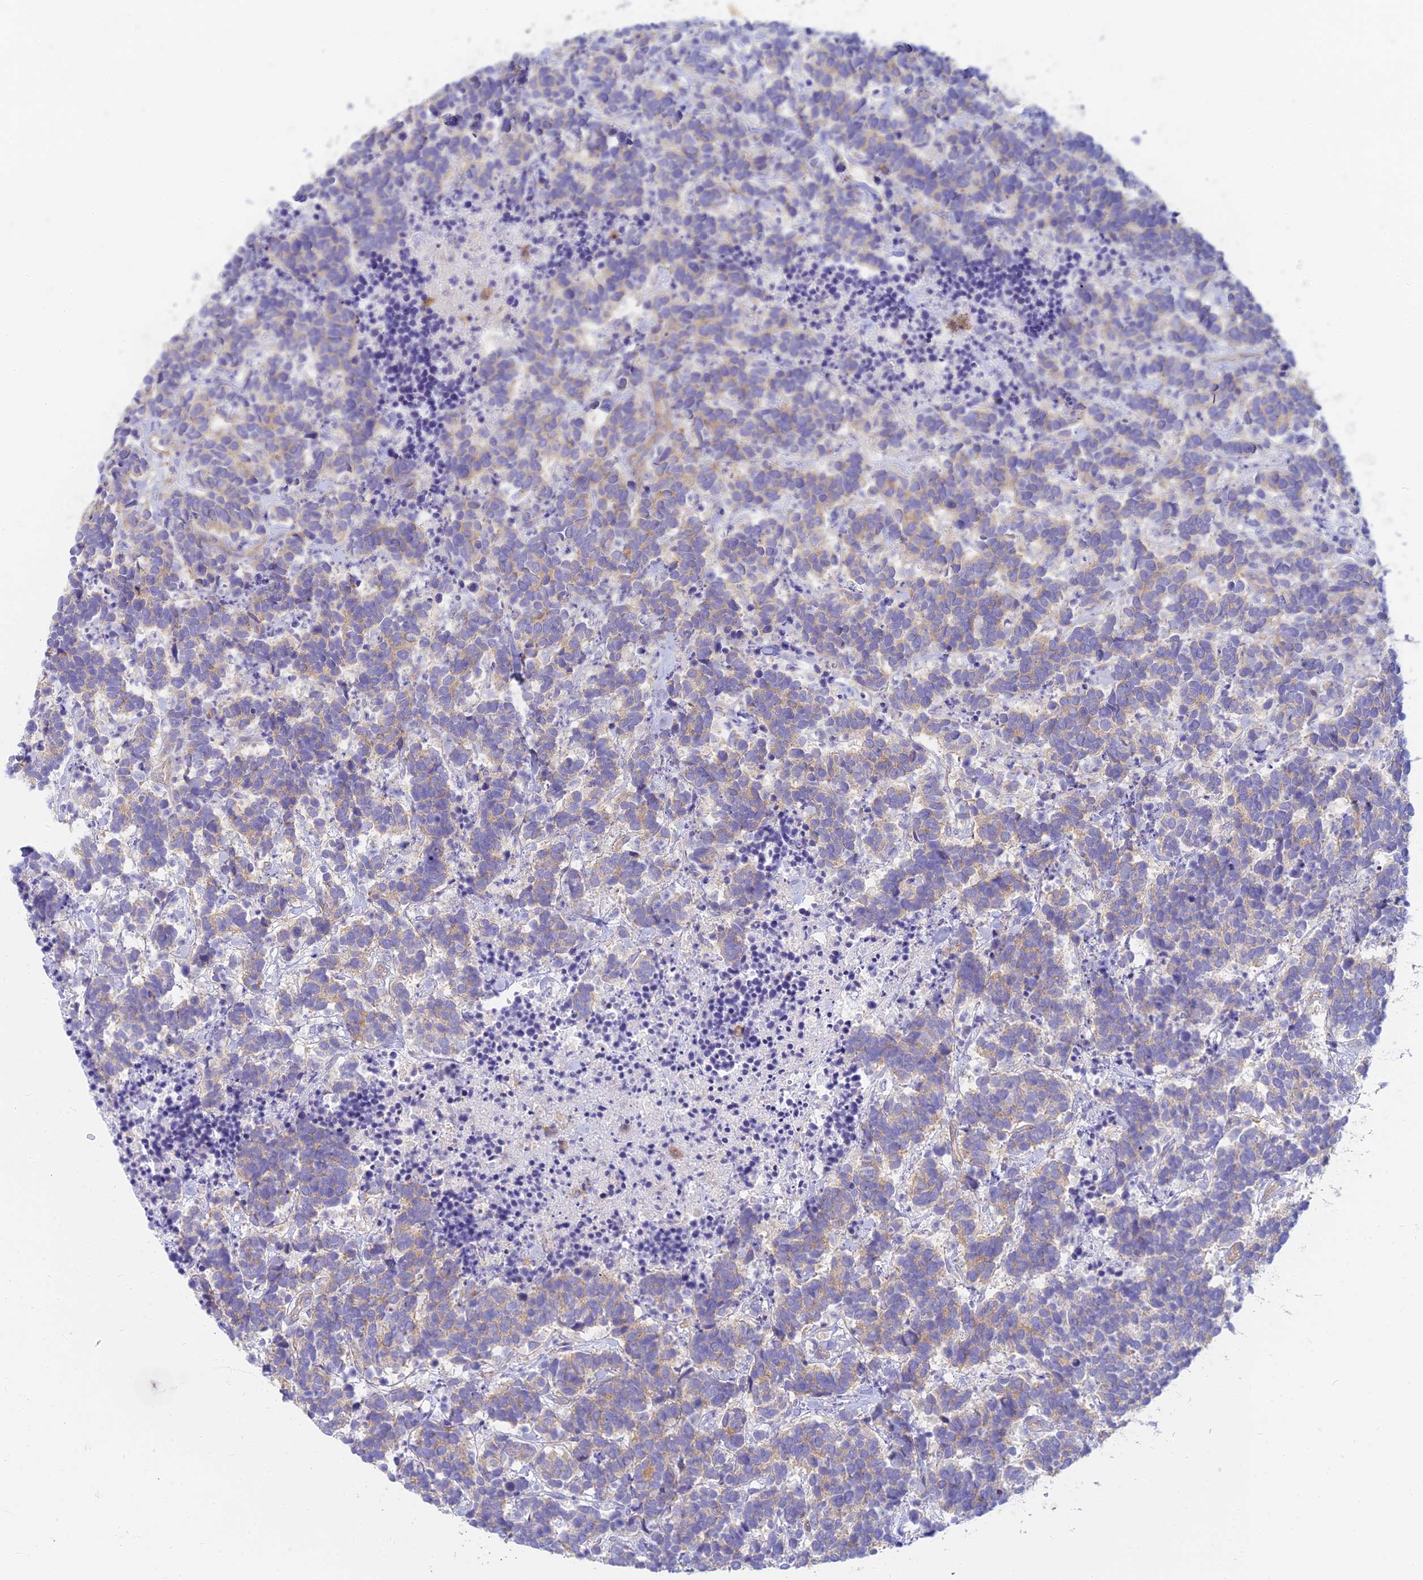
{"staining": {"intensity": "weak", "quantity": "25%-75%", "location": "cytoplasmic/membranous"}, "tissue": "carcinoid", "cell_type": "Tumor cells", "image_type": "cancer", "snomed": [{"axis": "morphology", "description": "Carcinoma, NOS"}, {"axis": "morphology", "description": "Carcinoid, malignant, NOS"}, {"axis": "topography", "description": "Prostate"}], "caption": "Immunohistochemical staining of human malignant carcinoid exhibits low levels of weak cytoplasmic/membranous staining in about 25%-75% of tumor cells. Immunohistochemistry (ihc) stains the protein of interest in brown and the nuclei are stained blue.", "gene": "STRN4", "patient": {"sex": "male", "age": 57}}